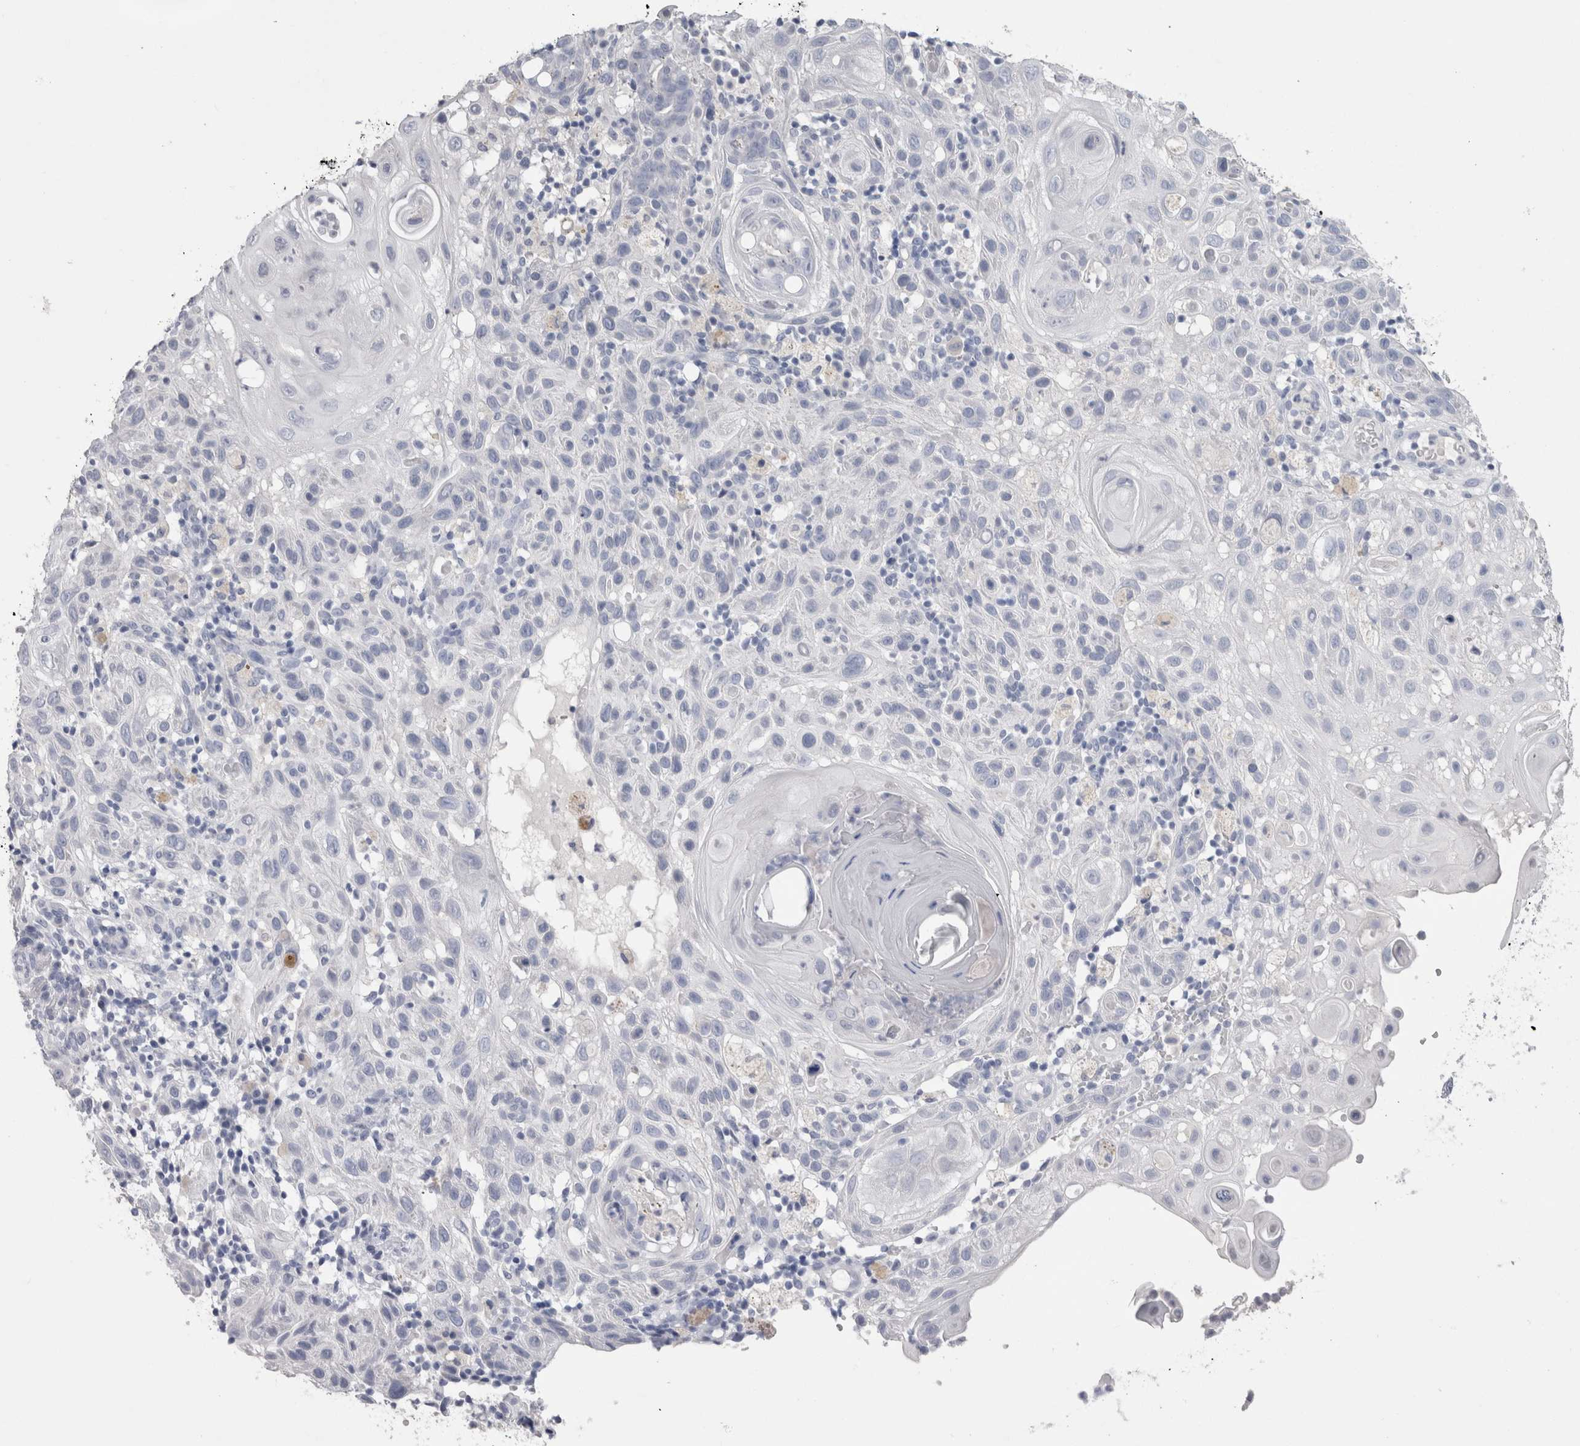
{"staining": {"intensity": "negative", "quantity": "none", "location": "none"}, "tissue": "skin cancer", "cell_type": "Tumor cells", "image_type": "cancer", "snomed": [{"axis": "morphology", "description": "Normal tissue, NOS"}, {"axis": "morphology", "description": "Squamous cell carcinoma, NOS"}, {"axis": "topography", "description": "Skin"}], "caption": "A photomicrograph of human skin cancer is negative for staining in tumor cells.", "gene": "PTH", "patient": {"sex": "female", "age": 96}}